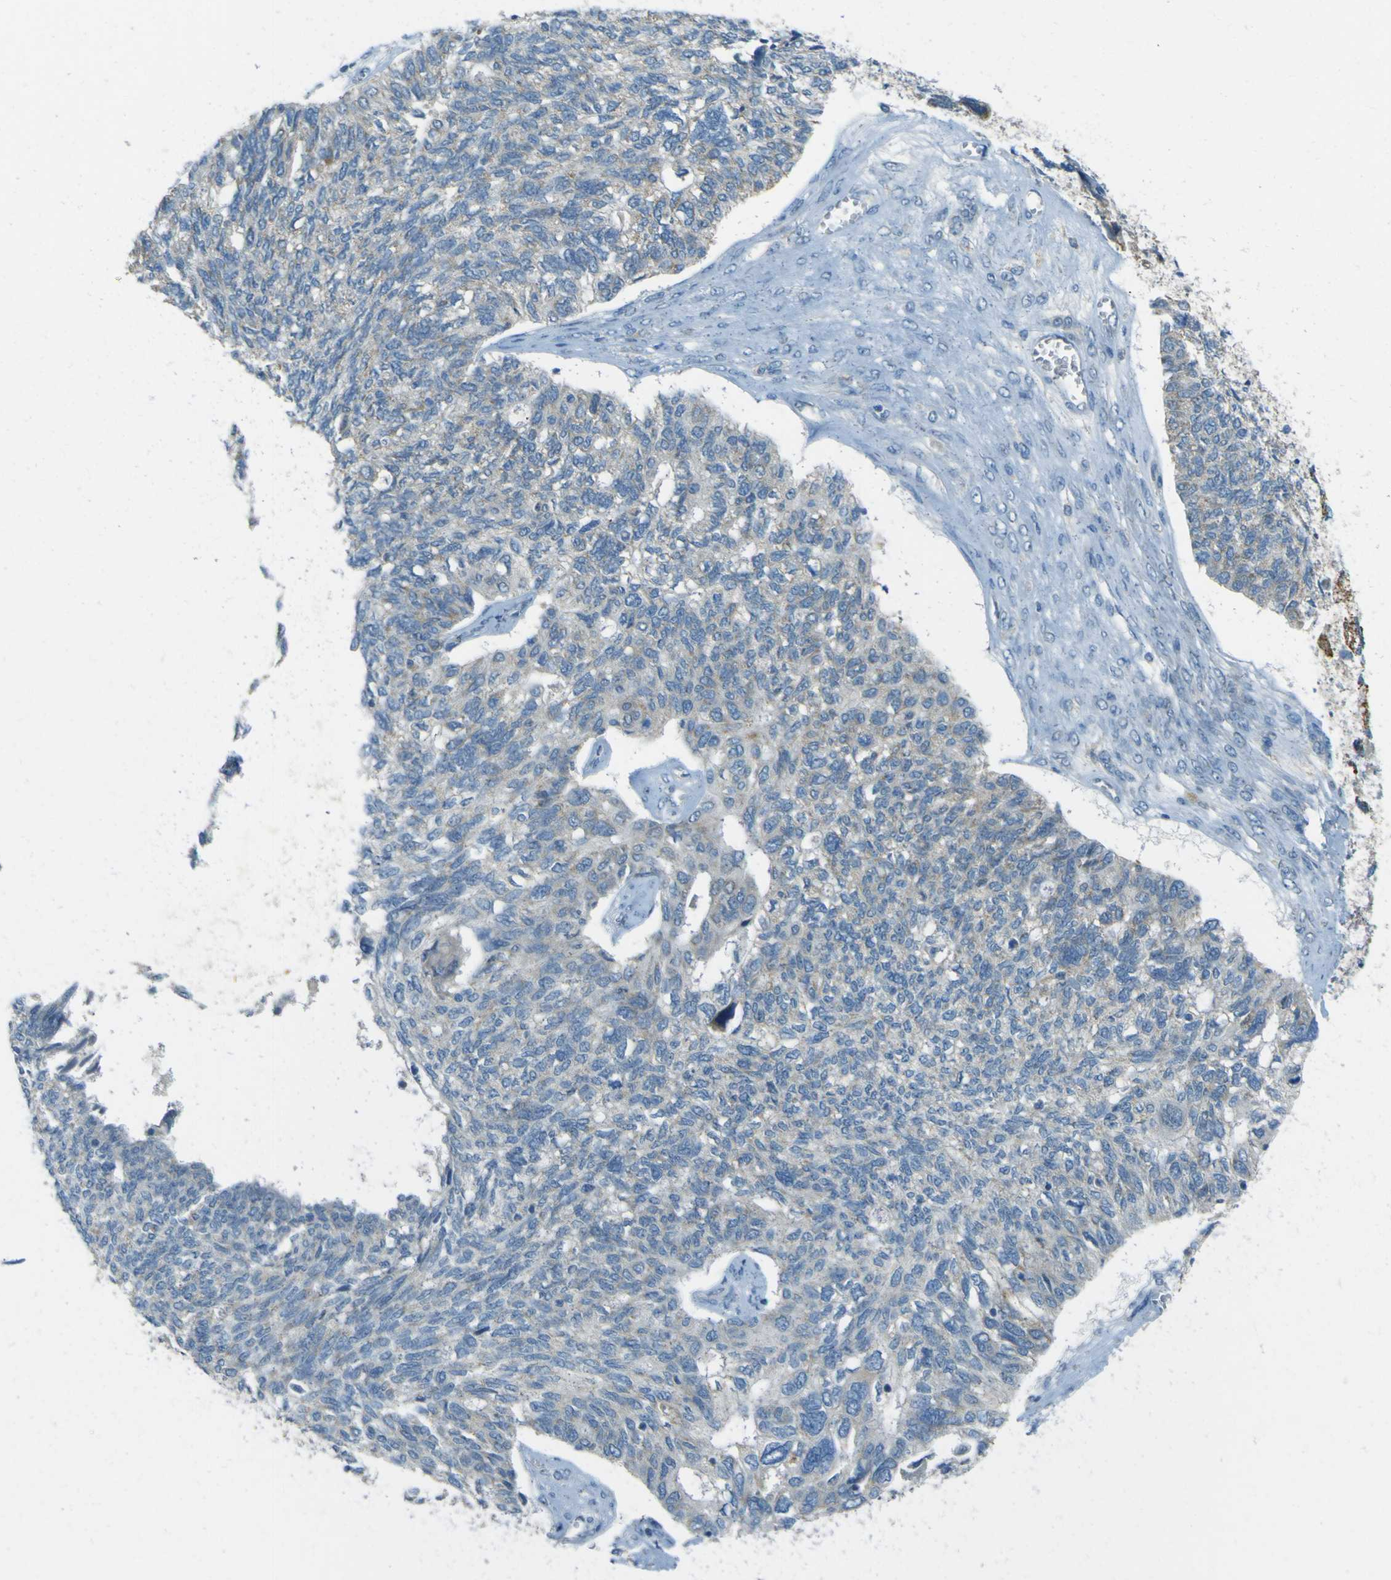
{"staining": {"intensity": "negative", "quantity": "none", "location": "none"}, "tissue": "ovarian cancer", "cell_type": "Tumor cells", "image_type": "cancer", "snomed": [{"axis": "morphology", "description": "Cystadenocarcinoma, serous, NOS"}, {"axis": "topography", "description": "Ovary"}], "caption": "DAB (3,3'-diaminobenzidine) immunohistochemical staining of ovarian cancer displays no significant positivity in tumor cells.", "gene": "FKTN", "patient": {"sex": "female", "age": 79}}